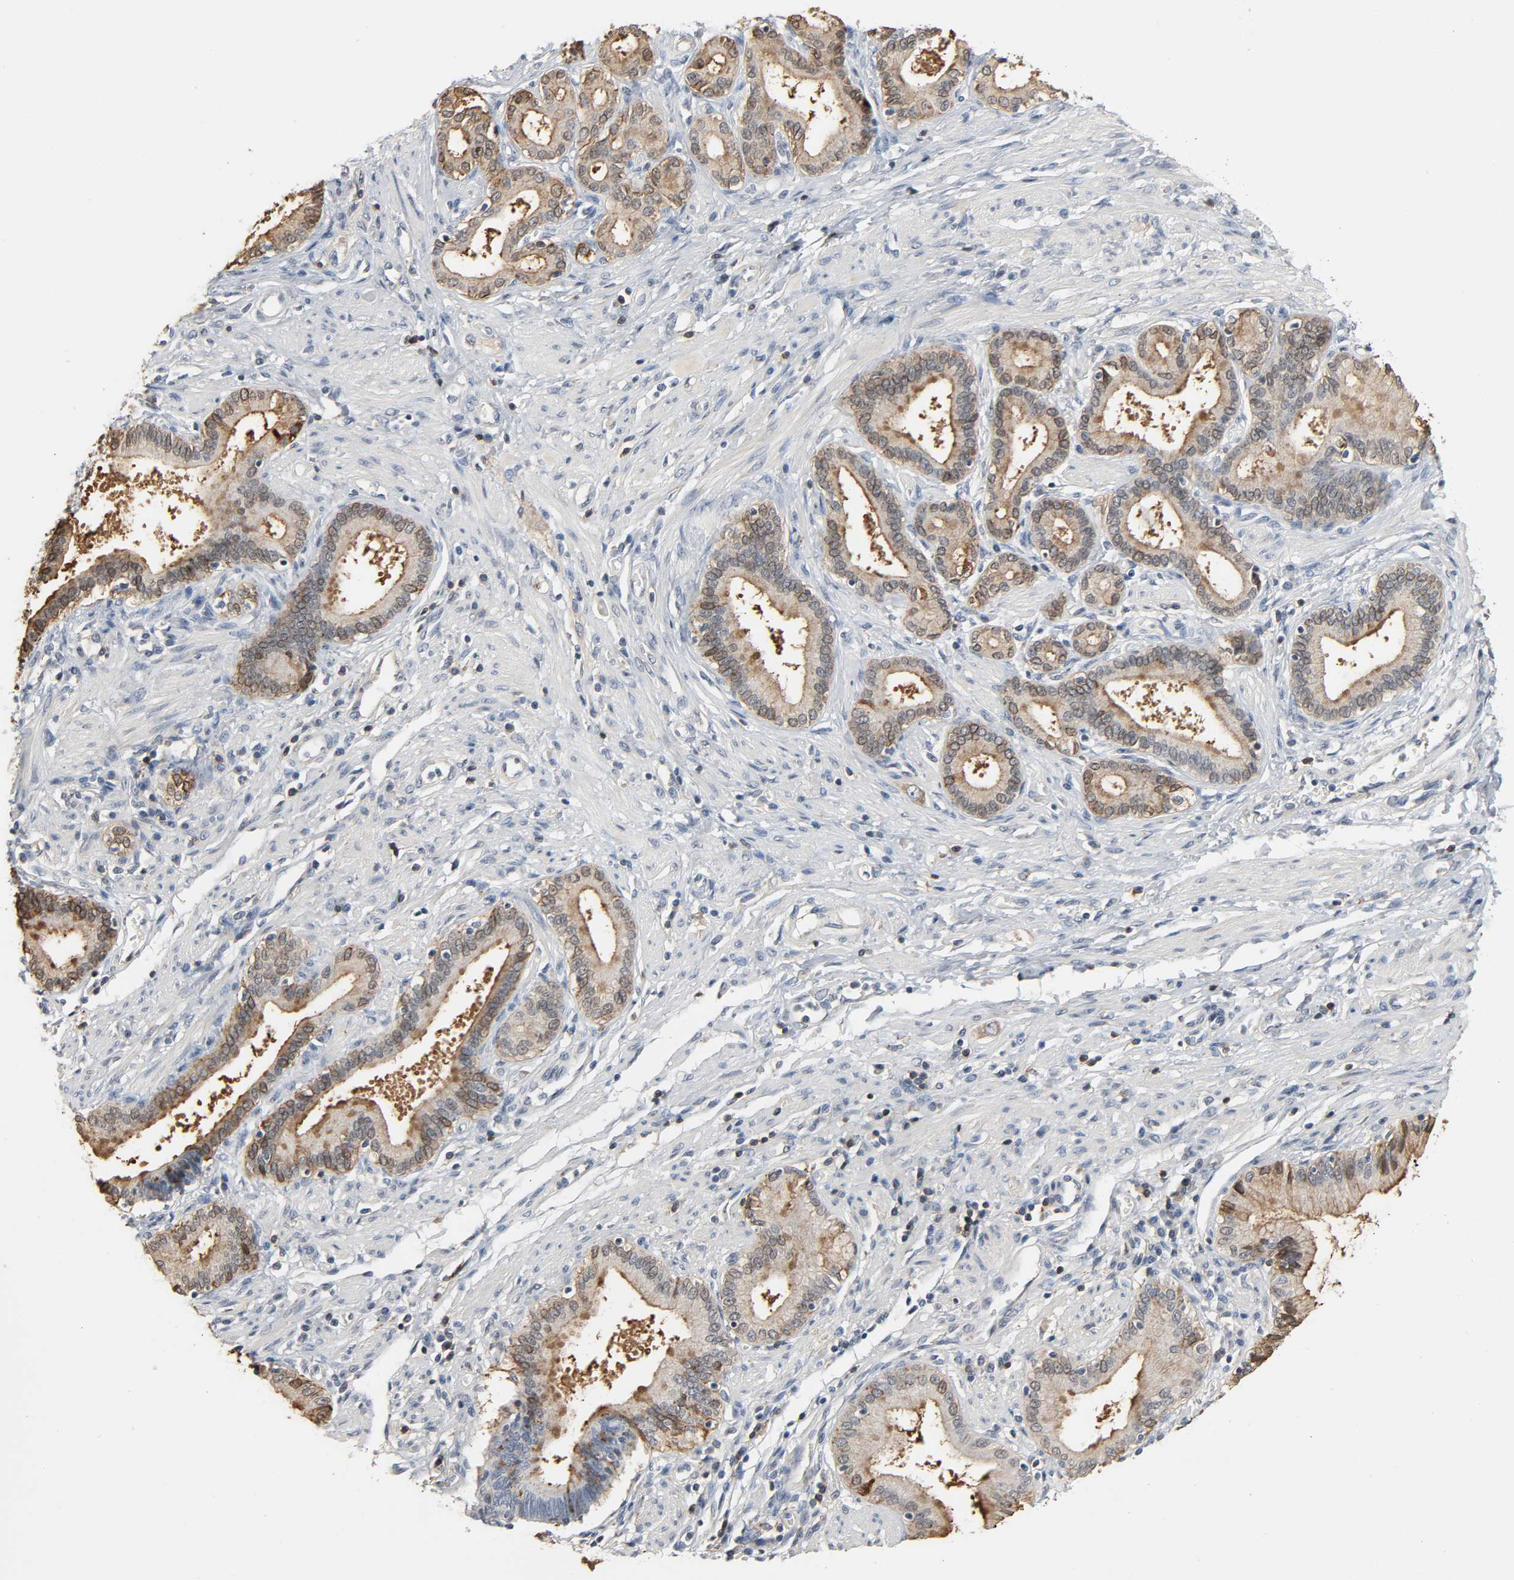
{"staining": {"intensity": "moderate", "quantity": "25%-75%", "location": "cytoplasmic/membranous,nuclear"}, "tissue": "pancreatic cancer", "cell_type": "Tumor cells", "image_type": "cancer", "snomed": [{"axis": "morphology", "description": "Adenocarcinoma, NOS"}, {"axis": "topography", "description": "Pancreas"}], "caption": "Pancreatic cancer (adenocarcinoma) stained for a protein shows moderate cytoplasmic/membranous and nuclear positivity in tumor cells.", "gene": "CD4", "patient": {"sex": "female", "age": 48}}